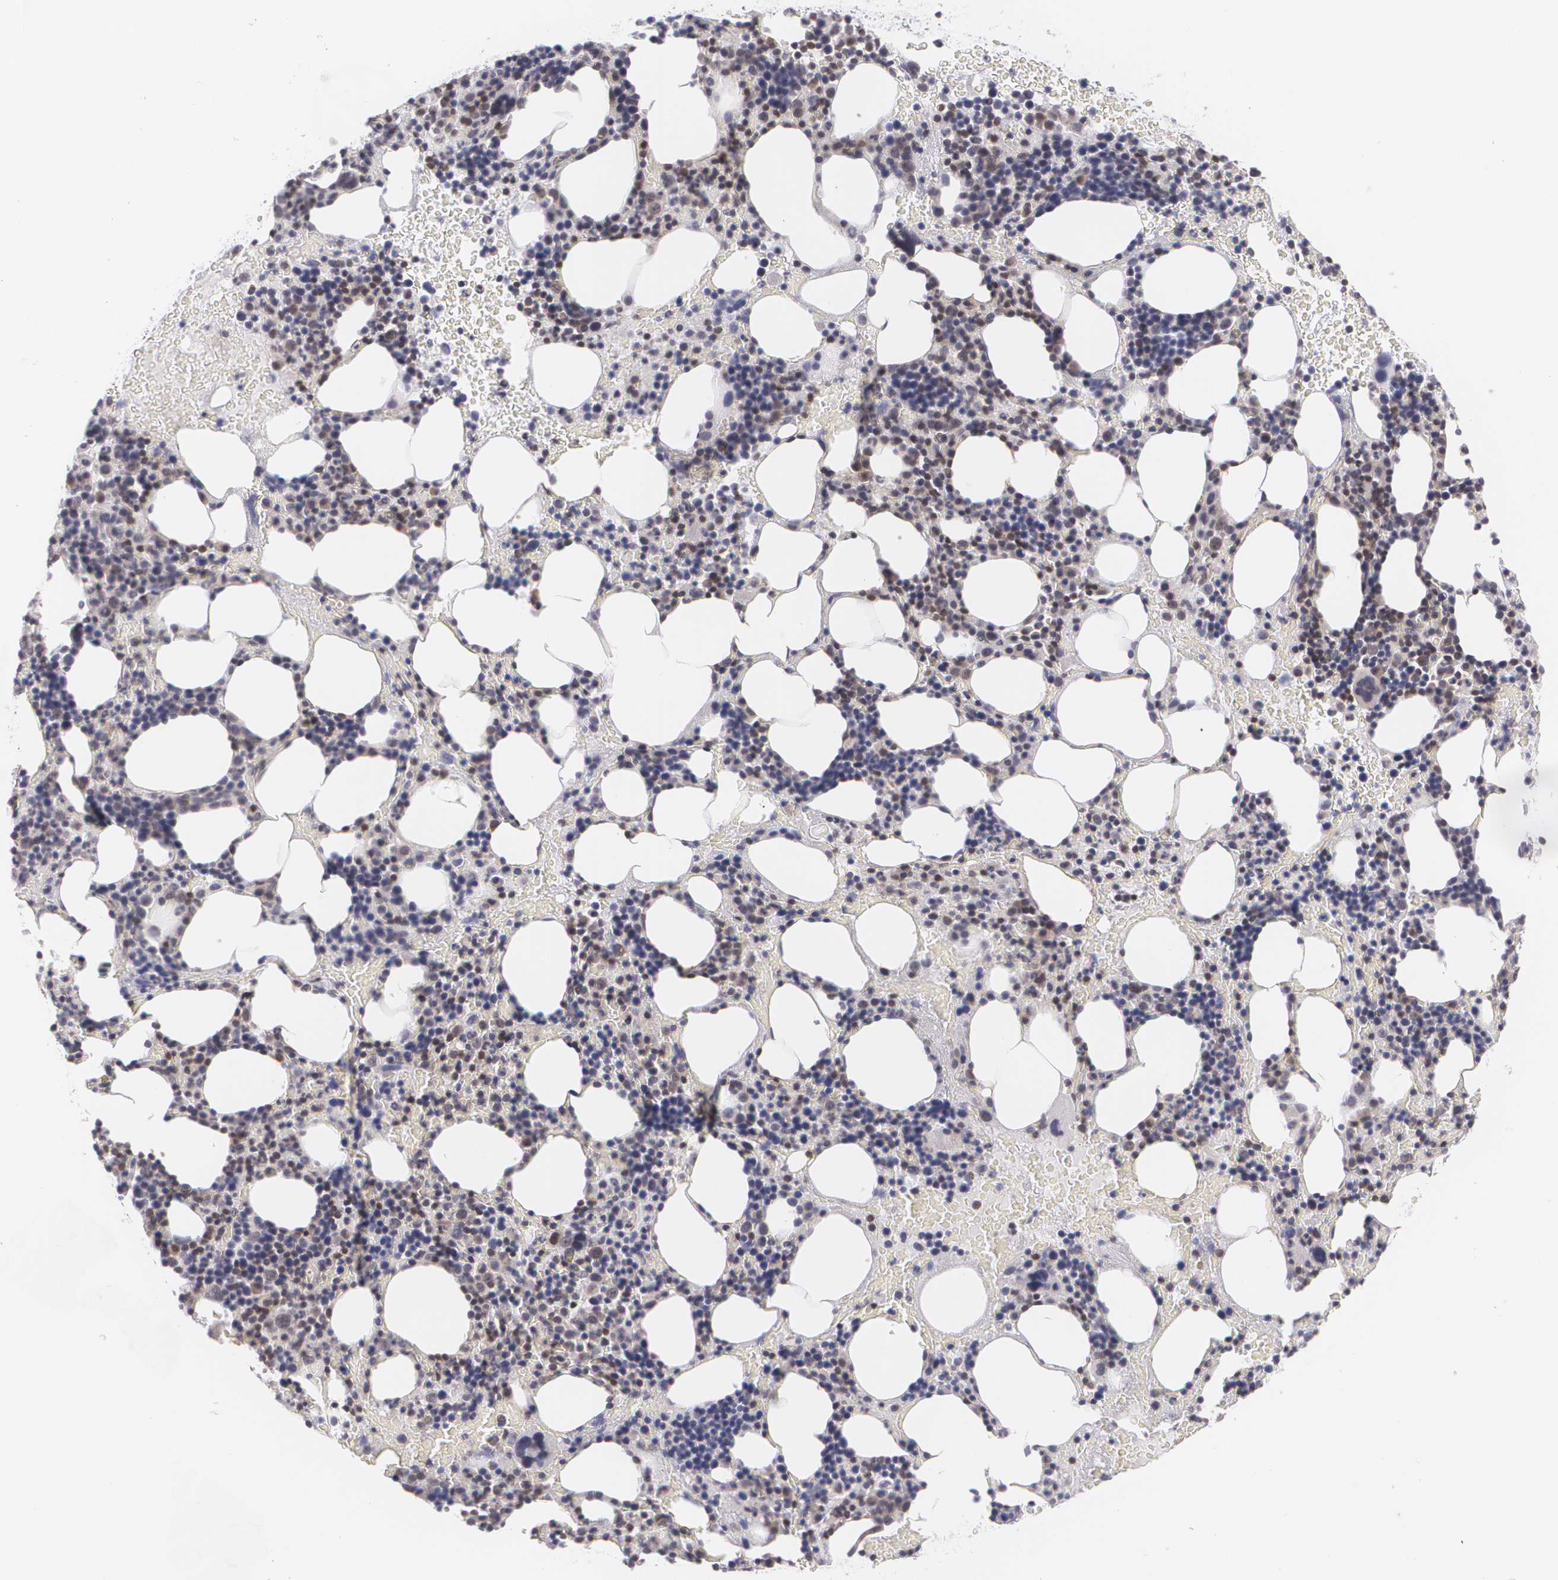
{"staining": {"intensity": "weak", "quantity": "<25%", "location": "cytoplasmic/membranous"}, "tissue": "bone marrow", "cell_type": "Hematopoietic cells", "image_type": "normal", "snomed": [{"axis": "morphology", "description": "Normal tissue, NOS"}, {"axis": "topography", "description": "Bone marrow"}], "caption": "Bone marrow stained for a protein using IHC demonstrates no staining hematopoietic cells.", "gene": "BCL10", "patient": {"sex": "male", "age": 86}}